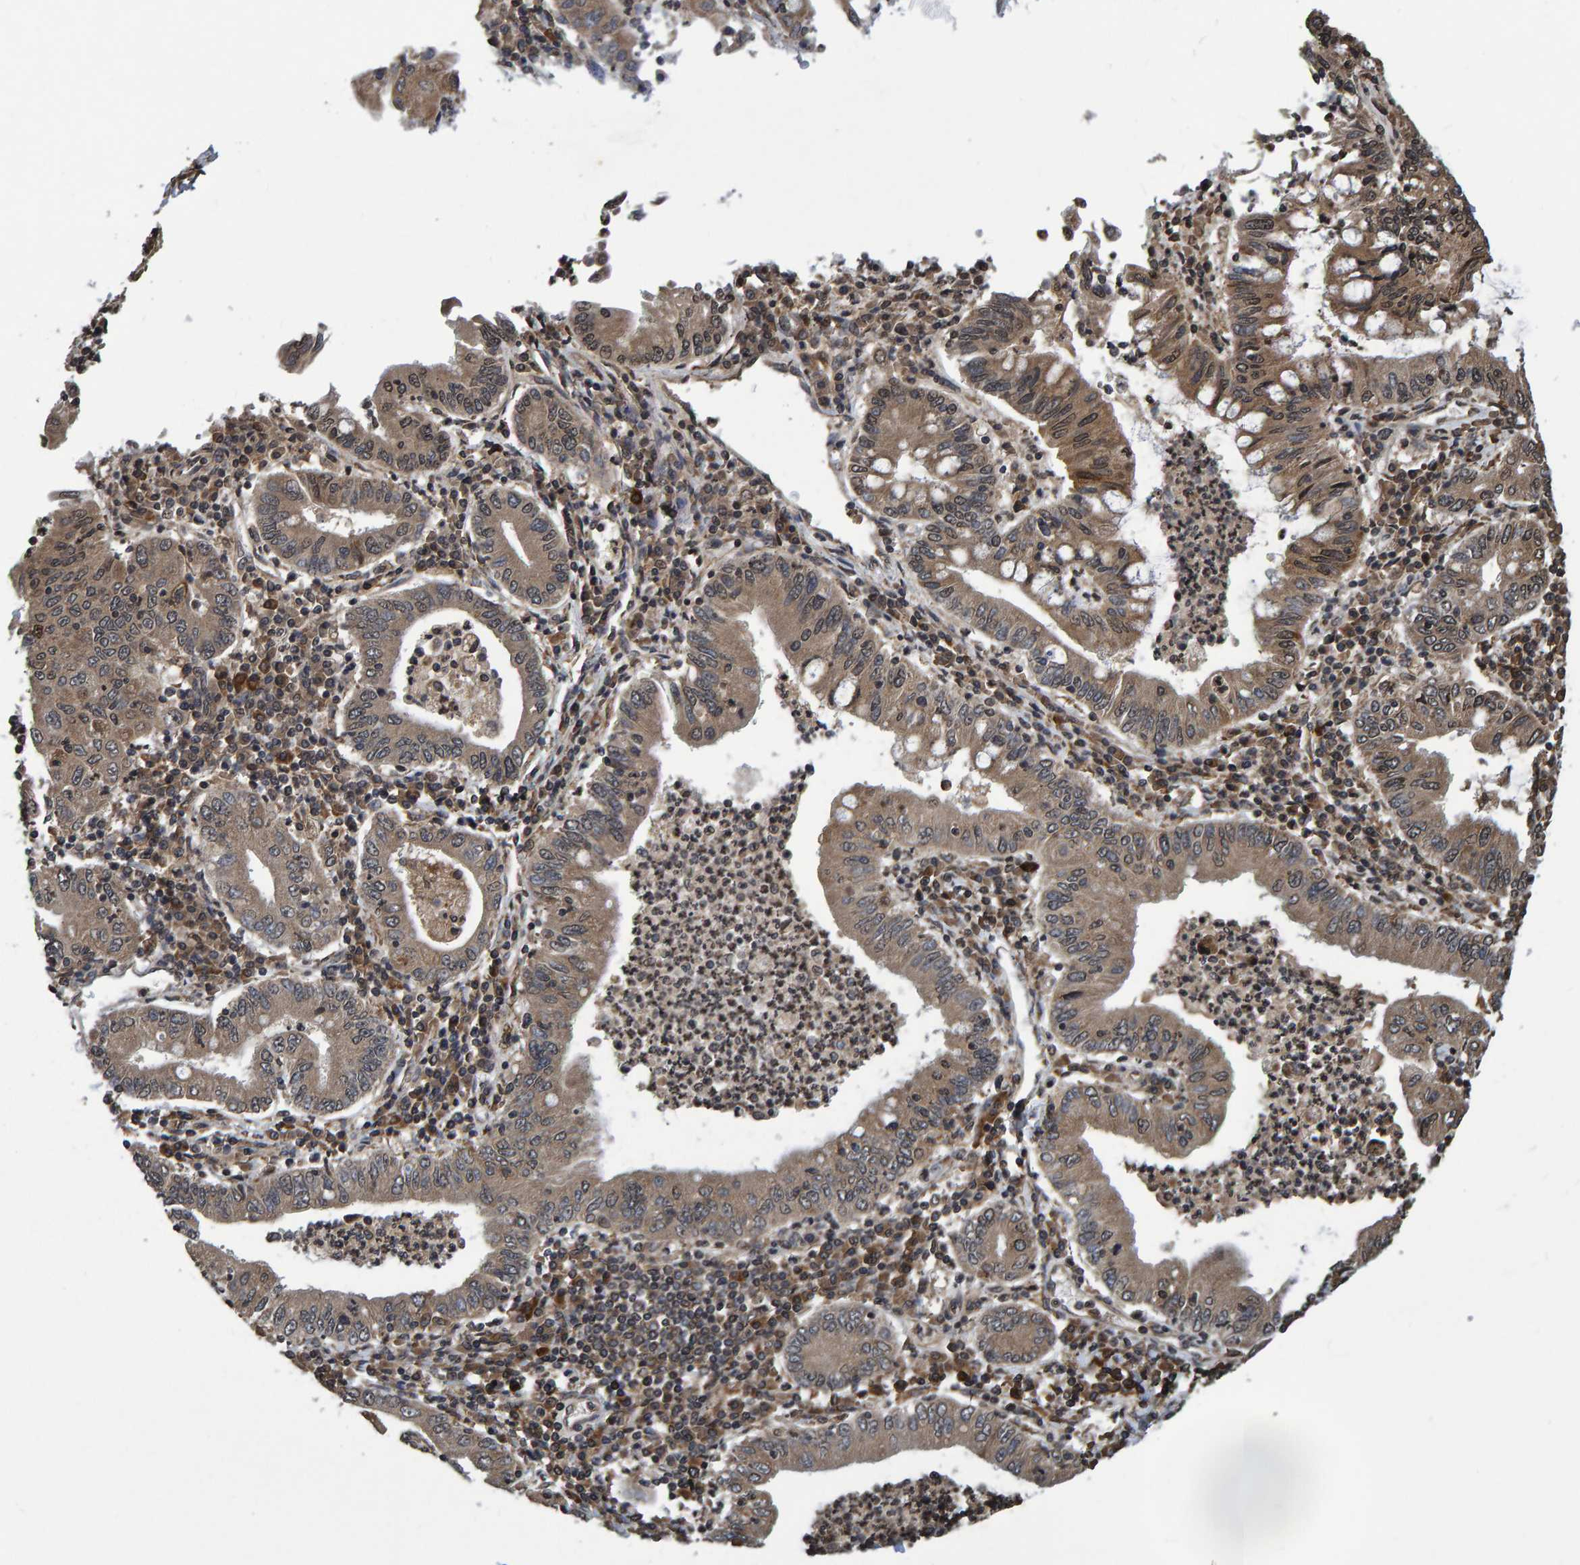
{"staining": {"intensity": "moderate", "quantity": ">75%", "location": "cytoplasmic/membranous"}, "tissue": "stomach cancer", "cell_type": "Tumor cells", "image_type": "cancer", "snomed": [{"axis": "morphology", "description": "Normal tissue, NOS"}, {"axis": "morphology", "description": "Adenocarcinoma, NOS"}, {"axis": "topography", "description": "Esophagus"}, {"axis": "topography", "description": "Stomach, upper"}, {"axis": "topography", "description": "Peripheral nerve tissue"}], "caption": "A brown stain shows moderate cytoplasmic/membranous staining of a protein in human stomach adenocarcinoma tumor cells.", "gene": "GAB2", "patient": {"sex": "male", "age": 62}}